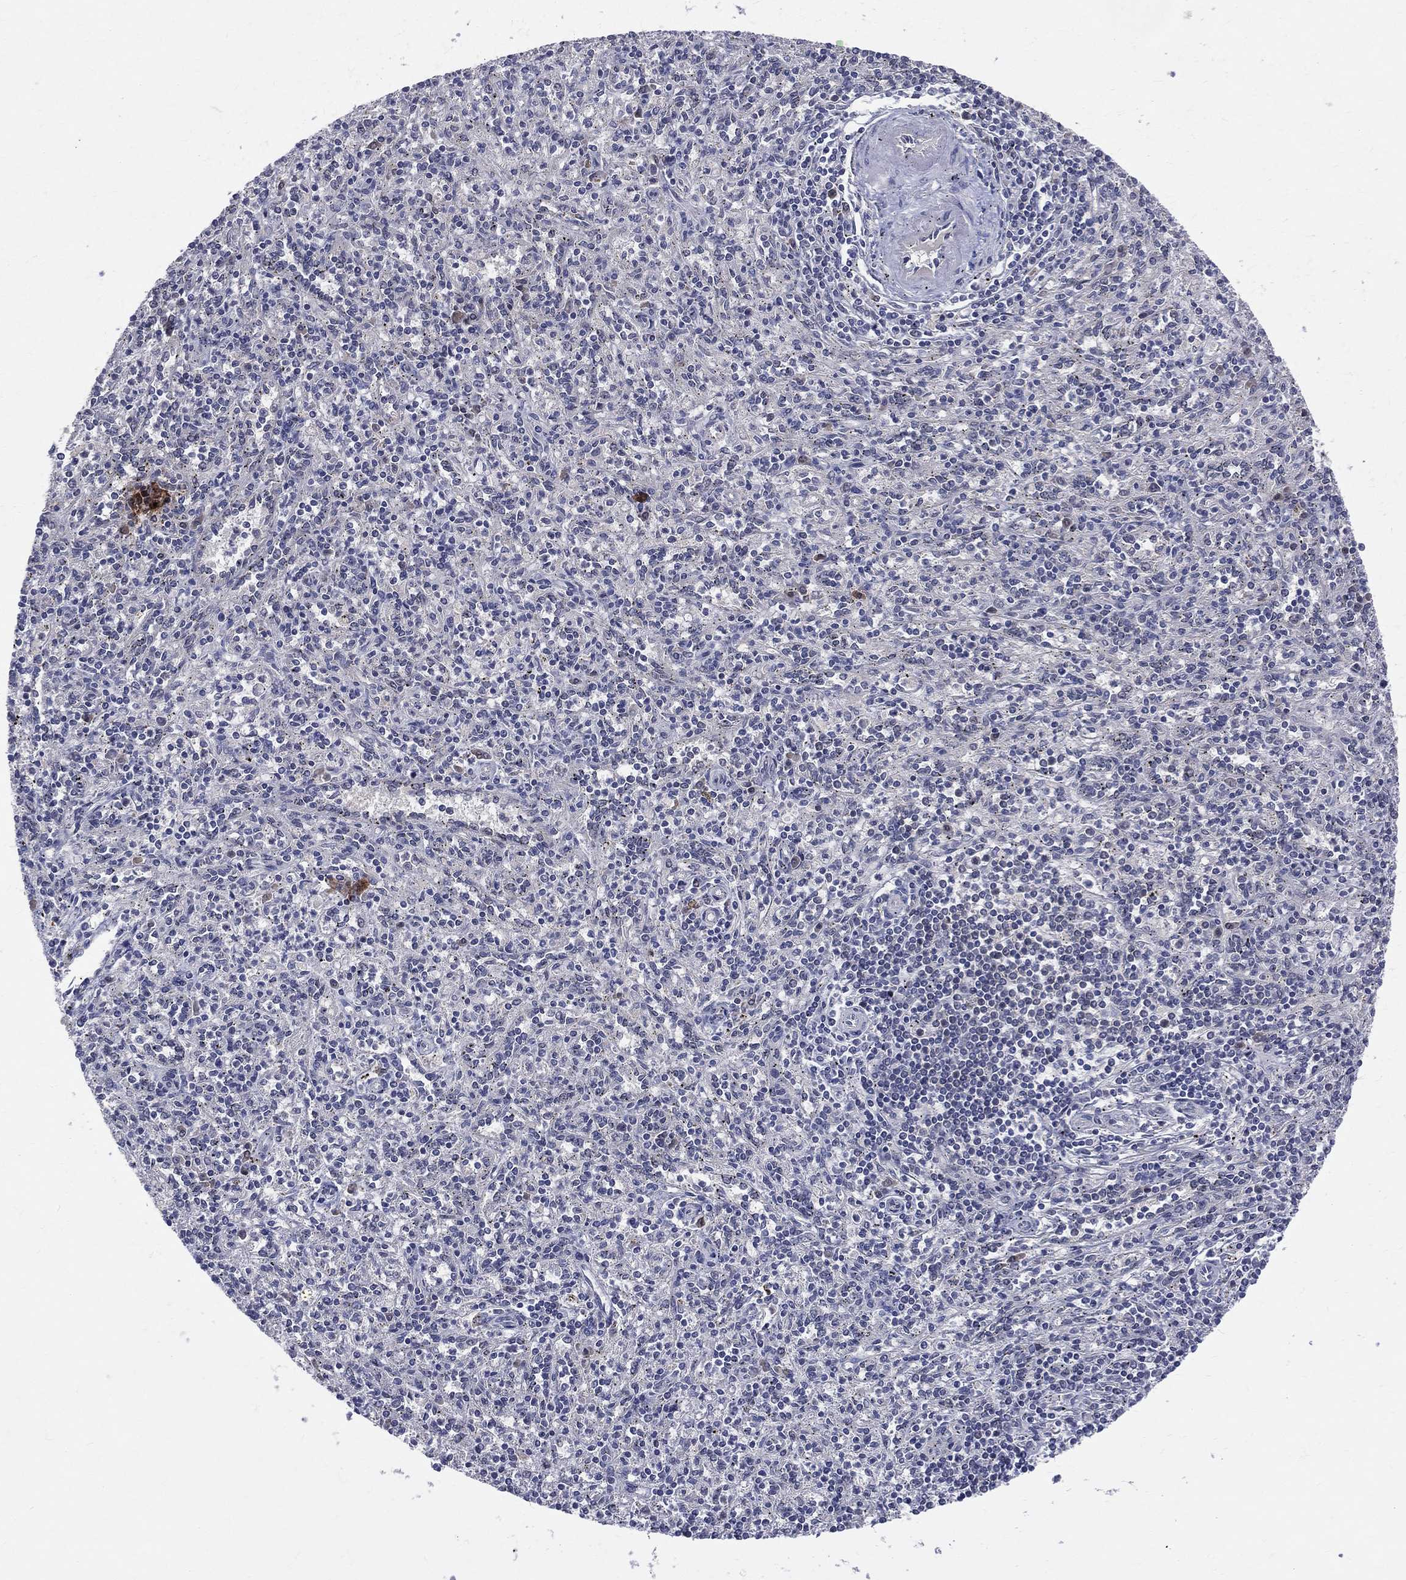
{"staining": {"intensity": "negative", "quantity": "none", "location": "none"}, "tissue": "spleen", "cell_type": "Cells in red pulp", "image_type": "normal", "snomed": [{"axis": "morphology", "description": "Normal tissue, NOS"}, {"axis": "topography", "description": "Spleen"}], "caption": "Normal spleen was stained to show a protein in brown. There is no significant staining in cells in red pulp.", "gene": "DLG4", "patient": {"sex": "male", "age": 69}}